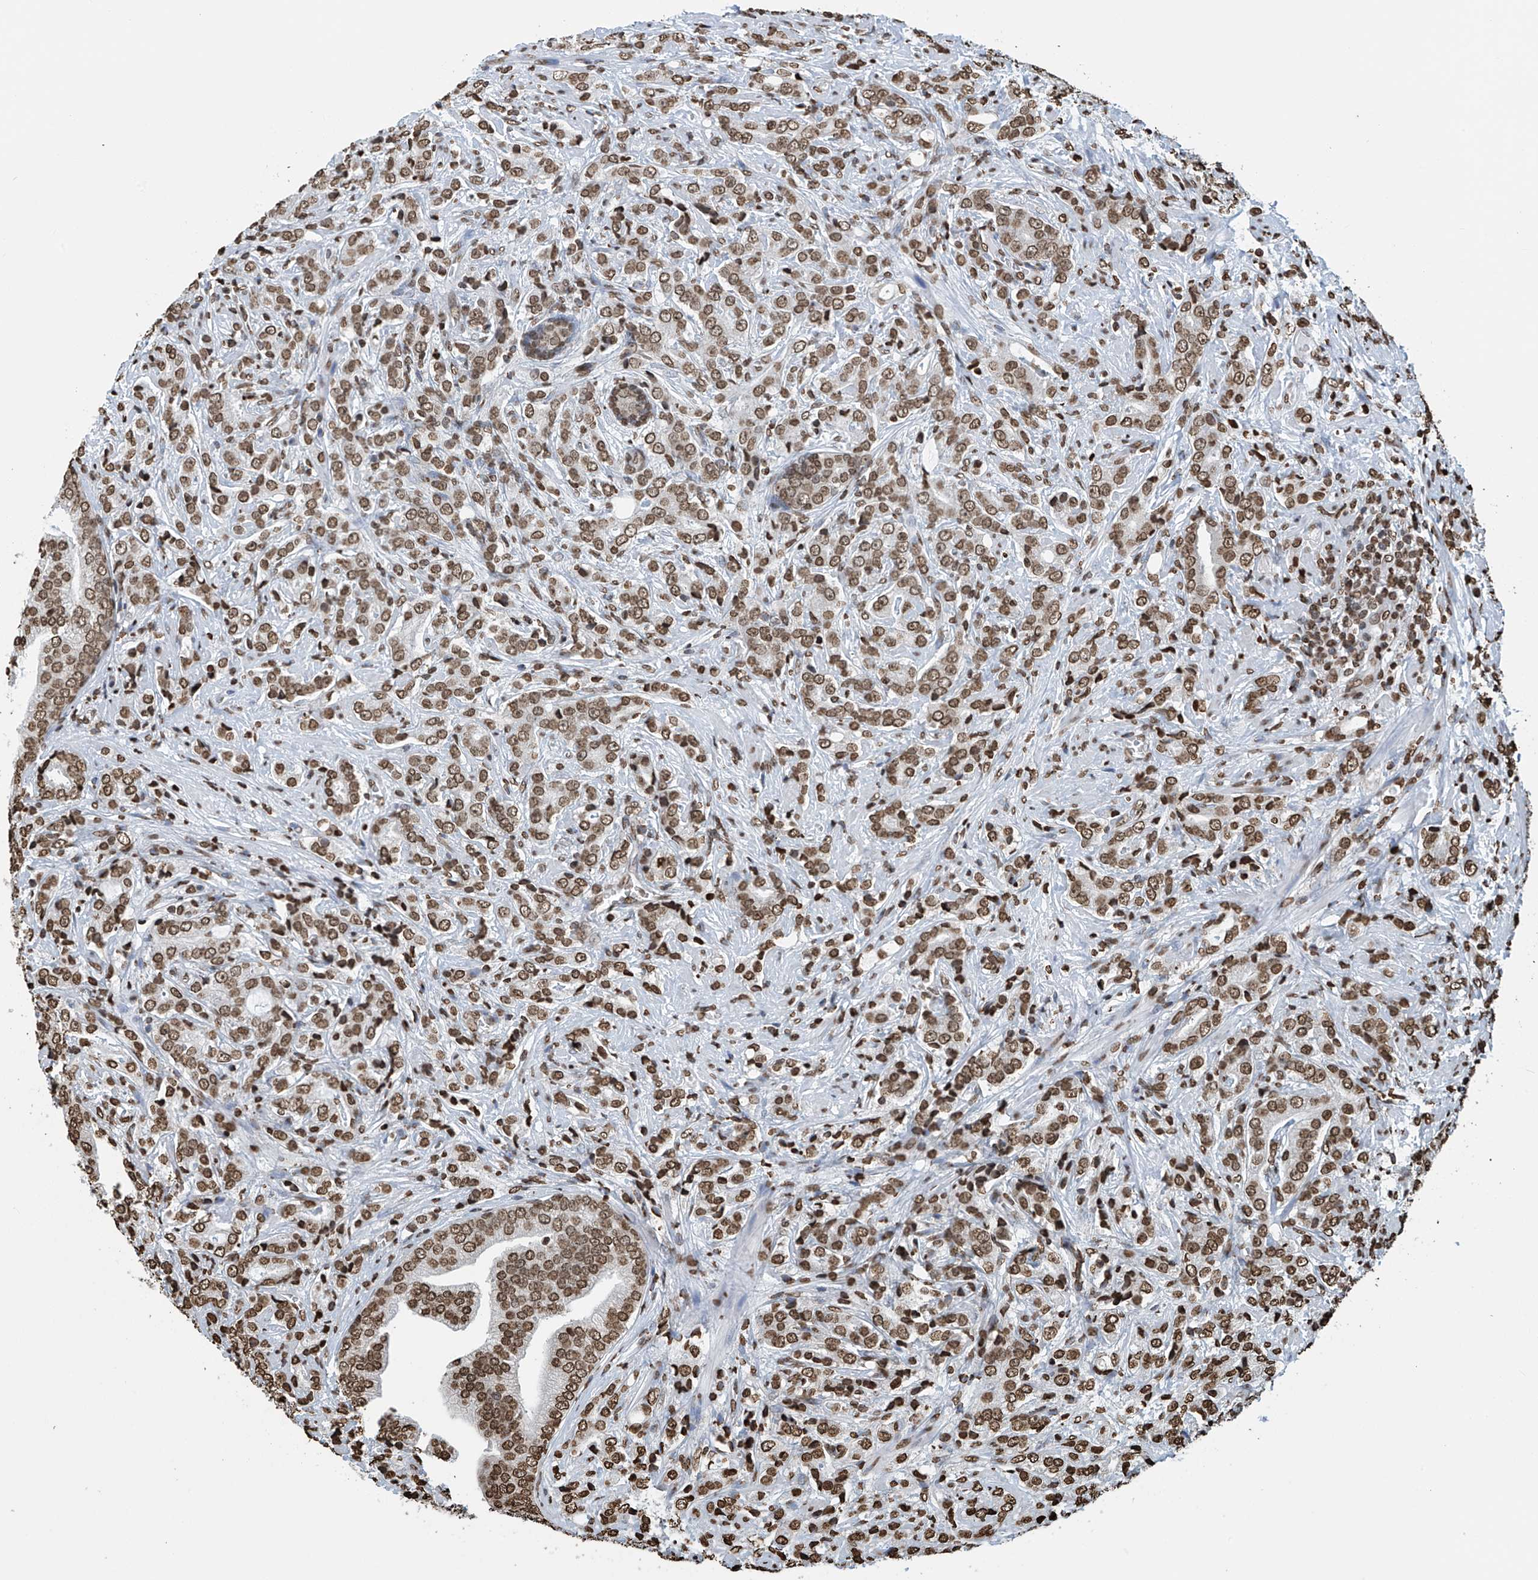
{"staining": {"intensity": "moderate", "quantity": ">75%", "location": "nuclear"}, "tissue": "prostate cancer", "cell_type": "Tumor cells", "image_type": "cancer", "snomed": [{"axis": "morphology", "description": "Adenocarcinoma, High grade"}, {"axis": "topography", "description": "Prostate"}], "caption": "Prostate cancer (adenocarcinoma (high-grade)) was stained to show a protein in brown. There is medium levels of moderate nuclear positivity in about >75% of tumor cells.", "gene": "DPPA2", "patient": {"sex": "male", "age": 57}}